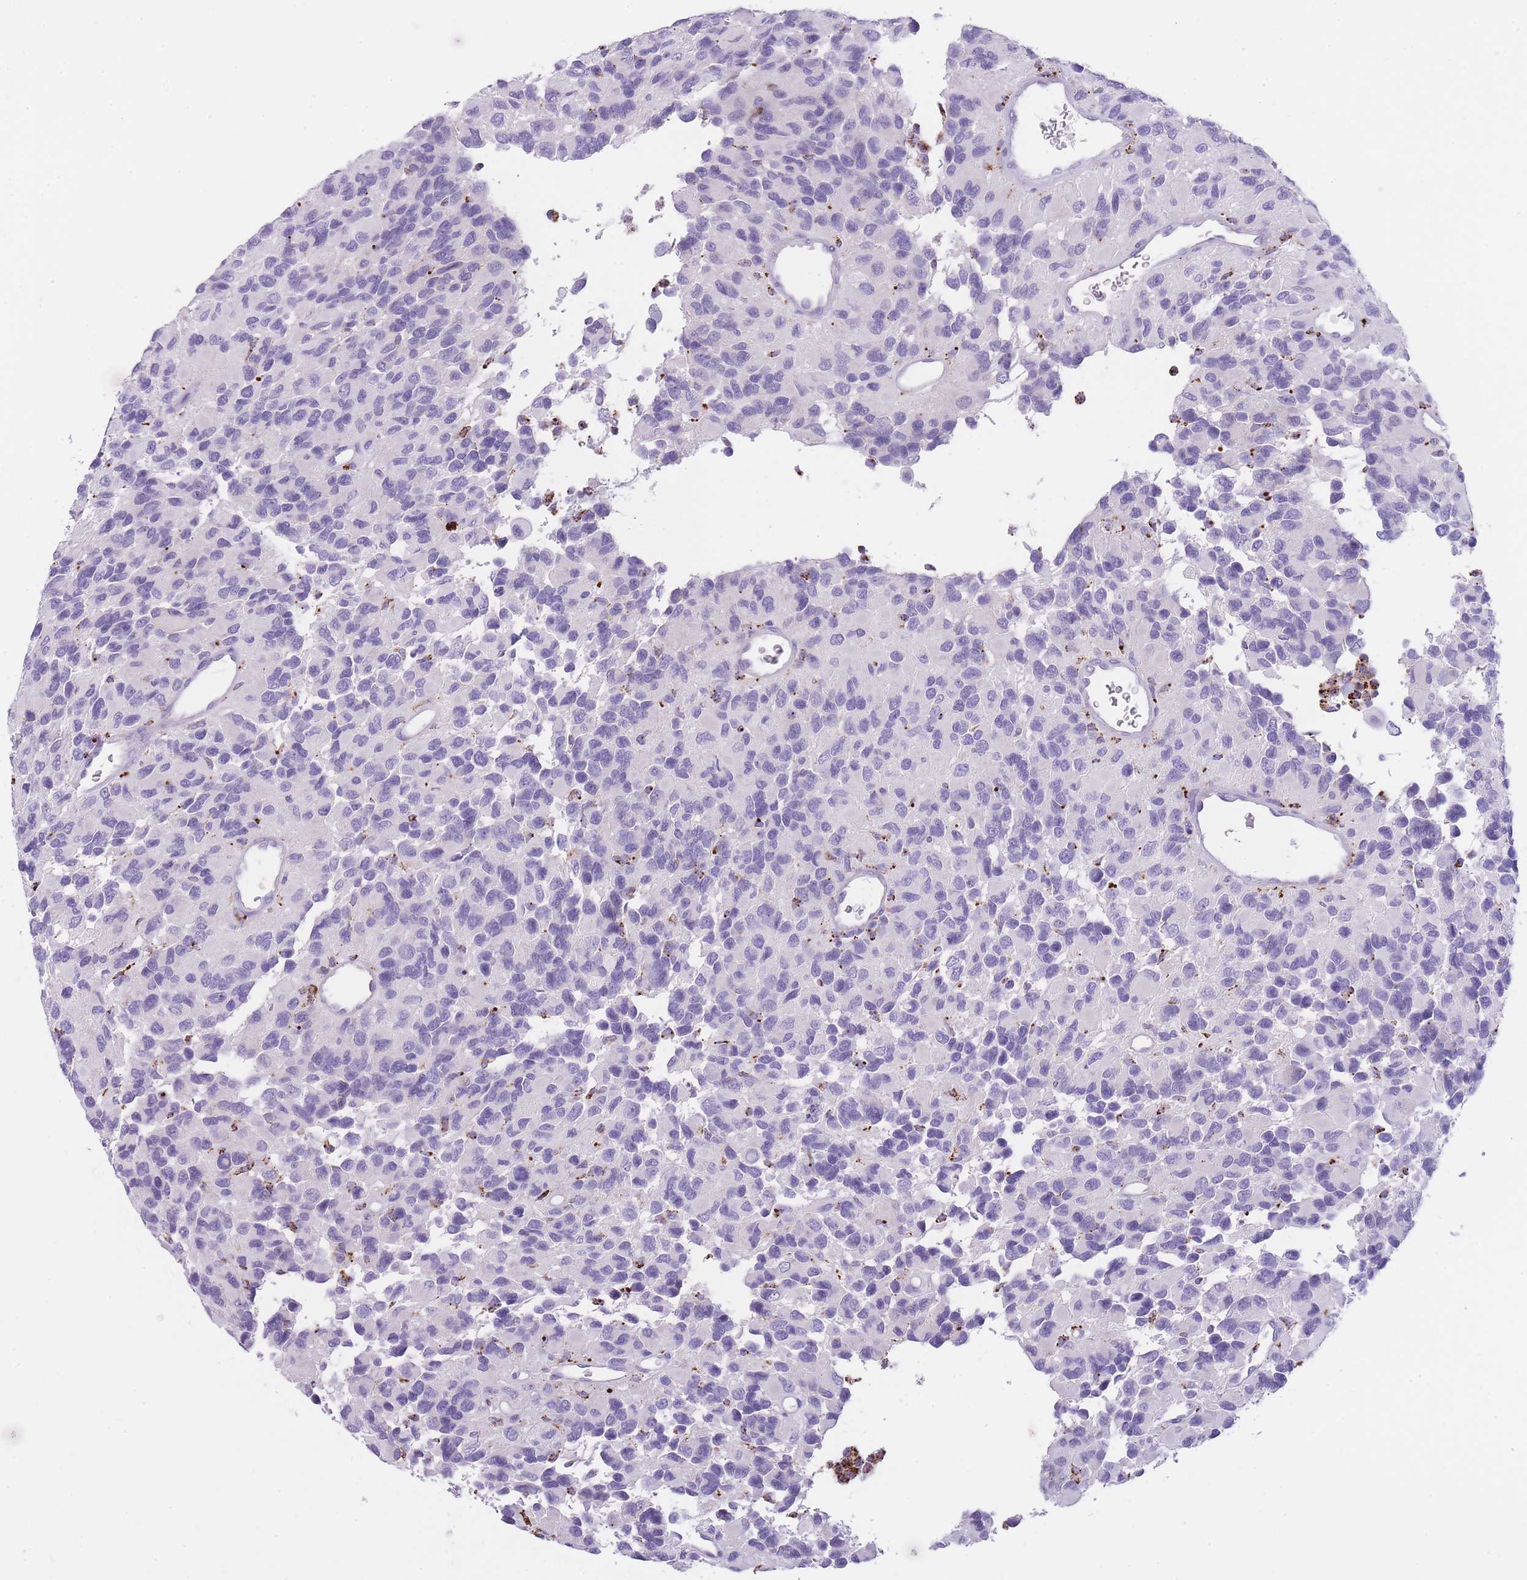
{"staining": {"intensity": "negative", "quantity": "none", "location": "none"}, "tissue": "glioma", "cell_type": "Tumor cells", "image_type": "cancer", "snomed": [{"axis": "morphology", "description": "Glioma, malignant, High grade"}, {"axis": "topography", "description": "Brain"}], "caption": "The immunohistochemistry histopathology image has no significant staining in tumor cells of malignant glioma (high-grade) tissue. (DAB immunohistochemistry (IHC), high magnification).", "gene": "GNAT1", "patient": {"sex": "male", "age": 77}}